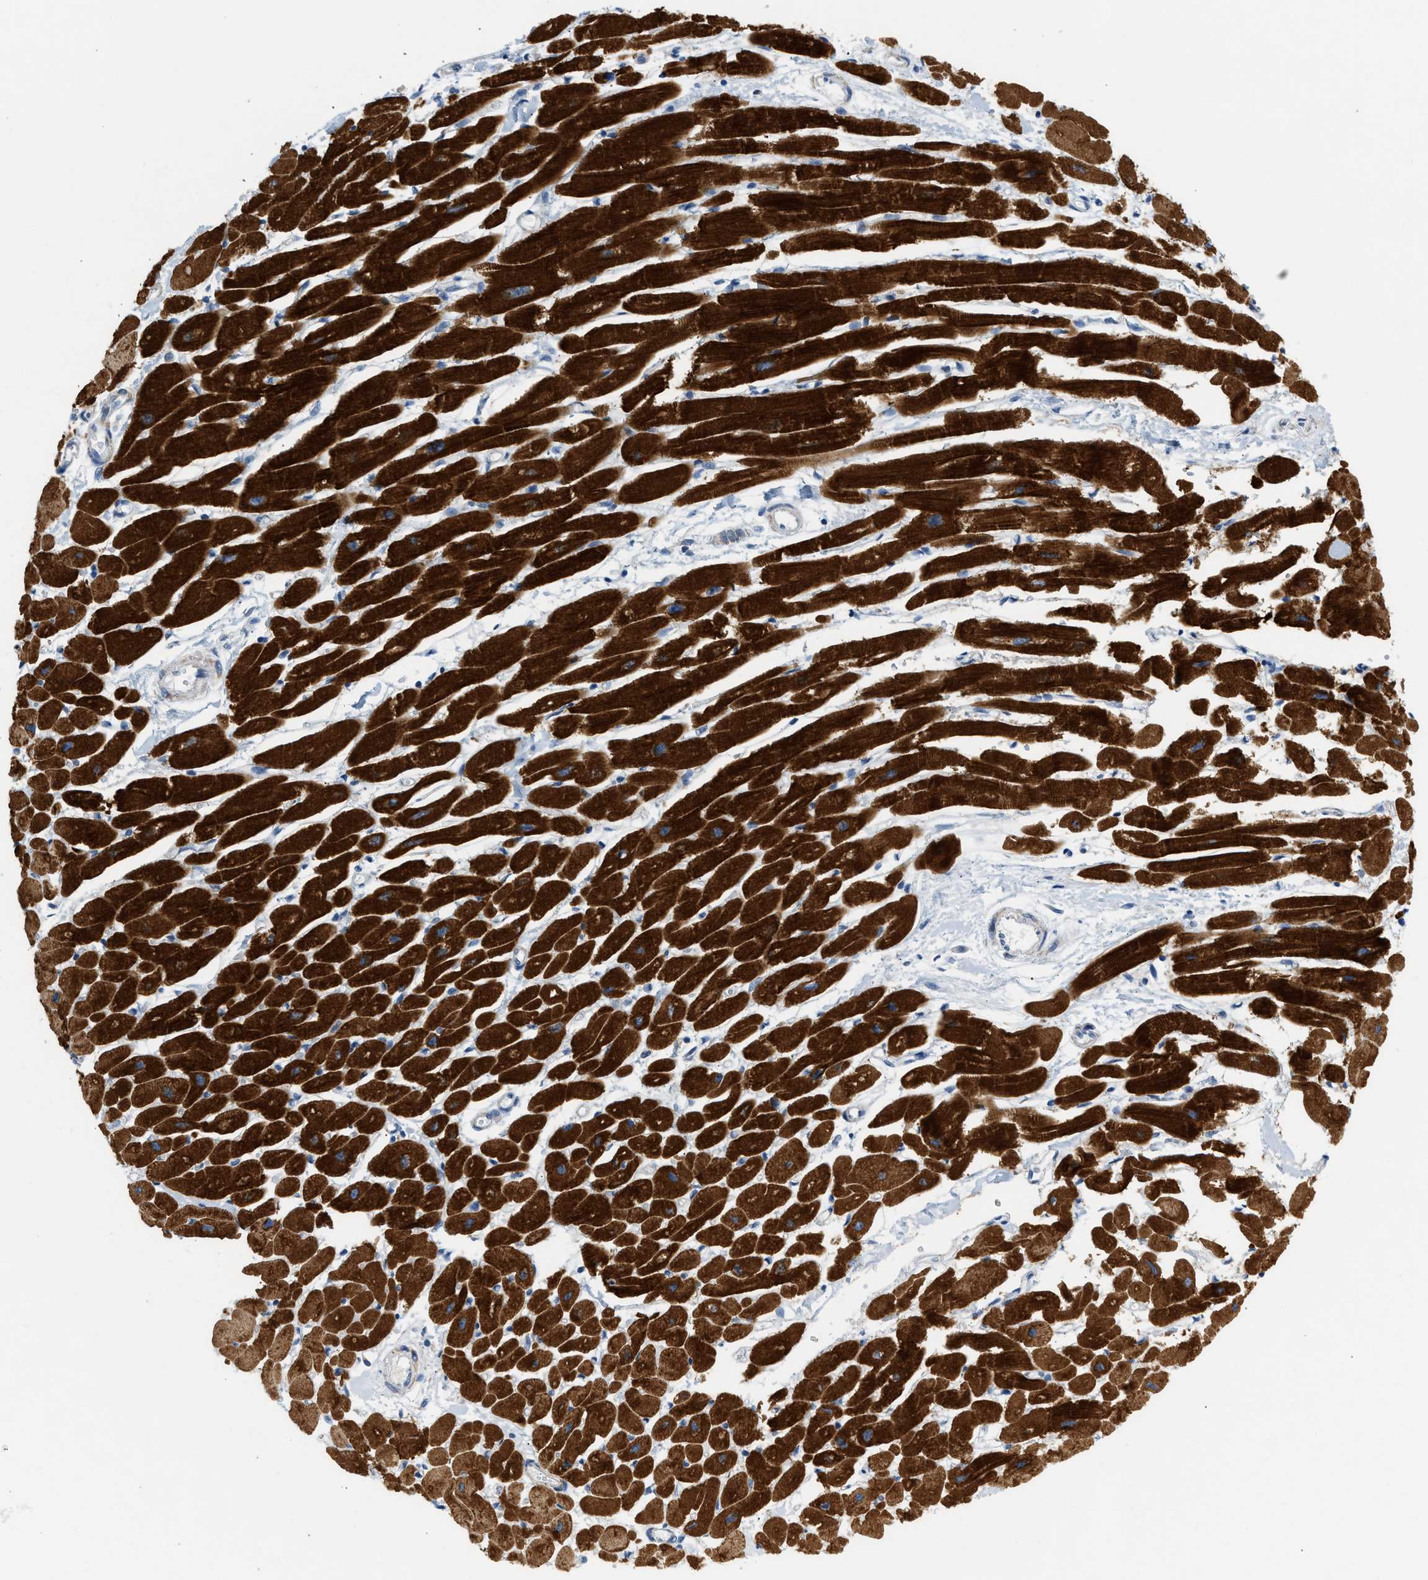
{"staining": {"intensity": "strong", "quantity": ">75%", "location": "cytoplasmic/membranous"}, "tissue": "heart muscle", "cell_type": "Cardiomyocytes", "image_type": "normal", "snomed": [{"axis": "morphology", "description": "Normal tissue, NOS"}, {"axis": "topography", "description": "Heart"}], "caption": "An immunohistochemistry (IHC) histopathology image of benign tissue is shown. Protein staining in brown labels strong cytoplasmic/membranous positivity in heart muscle within cardiomyocytes. (DAB (3,3'-diaminobenzidine) IHC with brightfield microscopy, high magnification).", "gene": "NDUFS8", "patient": {"sex": "female", "age": 54}}